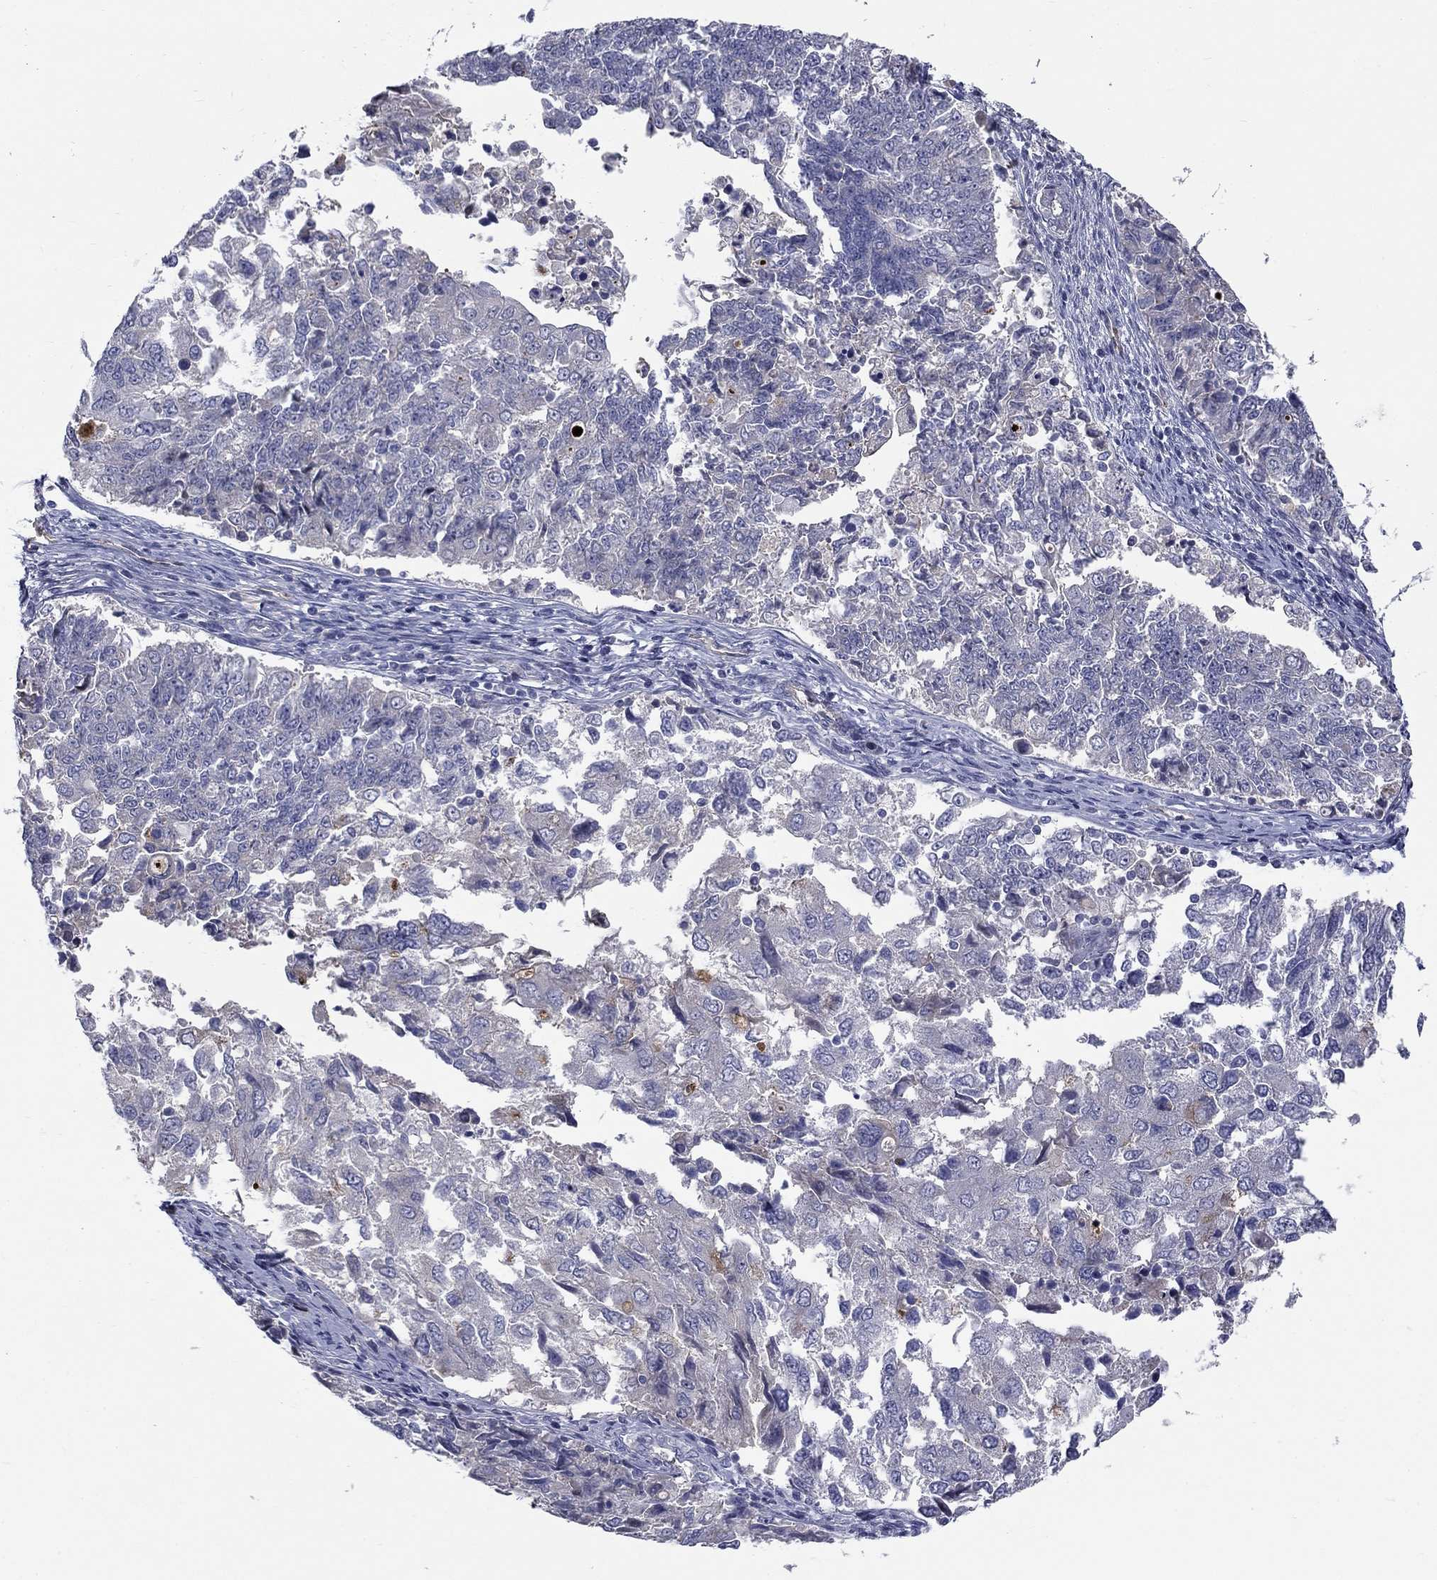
{"staining": {"intensity": "negative", "quantity": "none", "location": "none"}, "tissue": "endometrial cancer", "cell_type": "Tumor cells", "image_type": "cancer", "snomed": [{"axis": "morphology", "description": "Adenocarcinoma, NOS"}, {"axis": "topography", "description": "Endometrium"}], "caption": "This is an immunohistochemistry (IHC) histopathology image of human endometrial cancer (adenocarcinoma). There is no positivity in tumor cells.", "gene": "SLC1A1", "patient": {"sex": "female", "age": 43}}